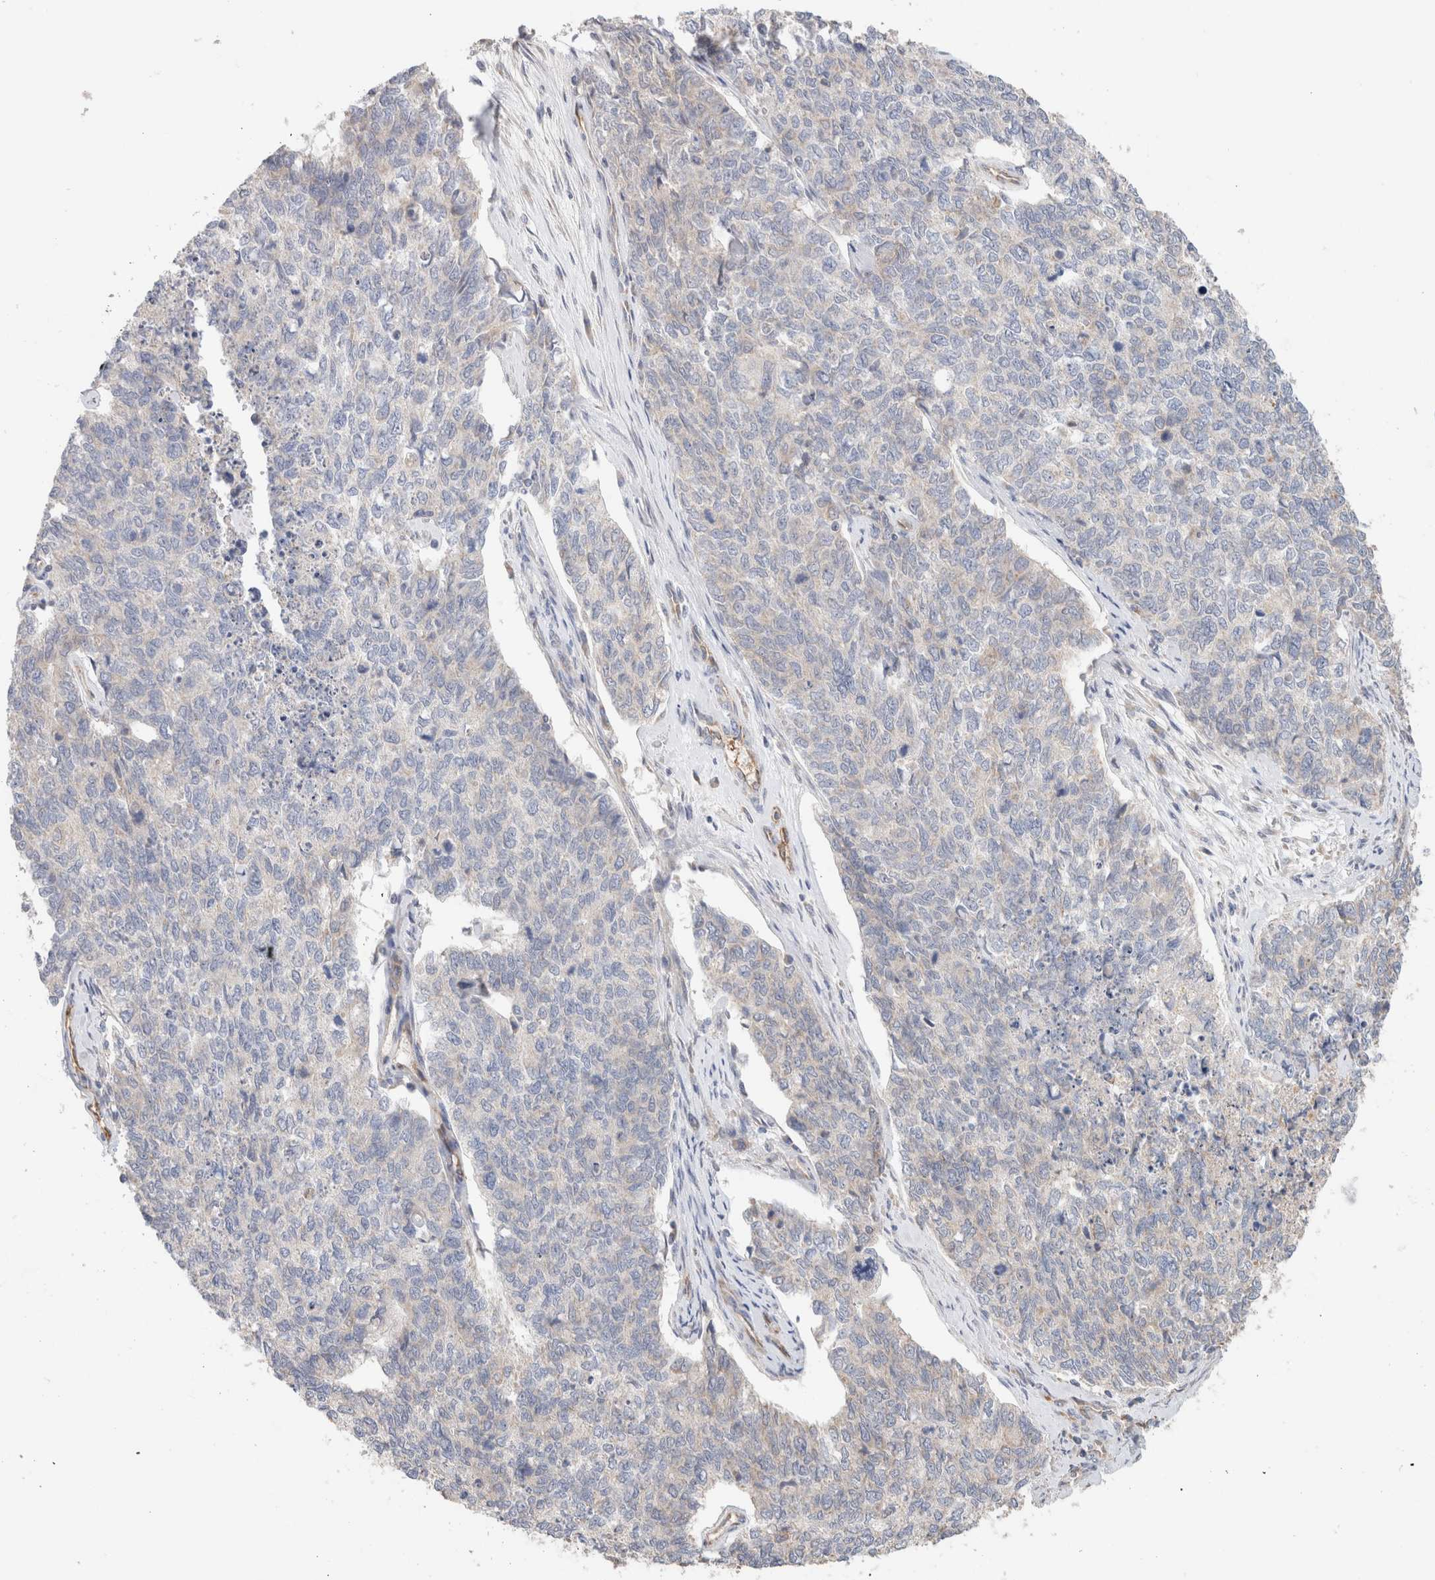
{"staining": {"intensity": "negative", "quantity": "none", "location": "none"}, "tissue": "cervical cancer", "cell_type": "Tumor cells", "image_type": "cancer", "snomed": [{"axis": "morphology", "description": "Squamous cell carcinoma, NOS"}, {"axis": "topography", "description": "Cervix"}], "caption": "The histopathology image shows no significant expression in tumor cells of cervical cancer (squamous cell carcinoma).", "gene": "CA13", "patient": {"sex": "female", "age": 63}}